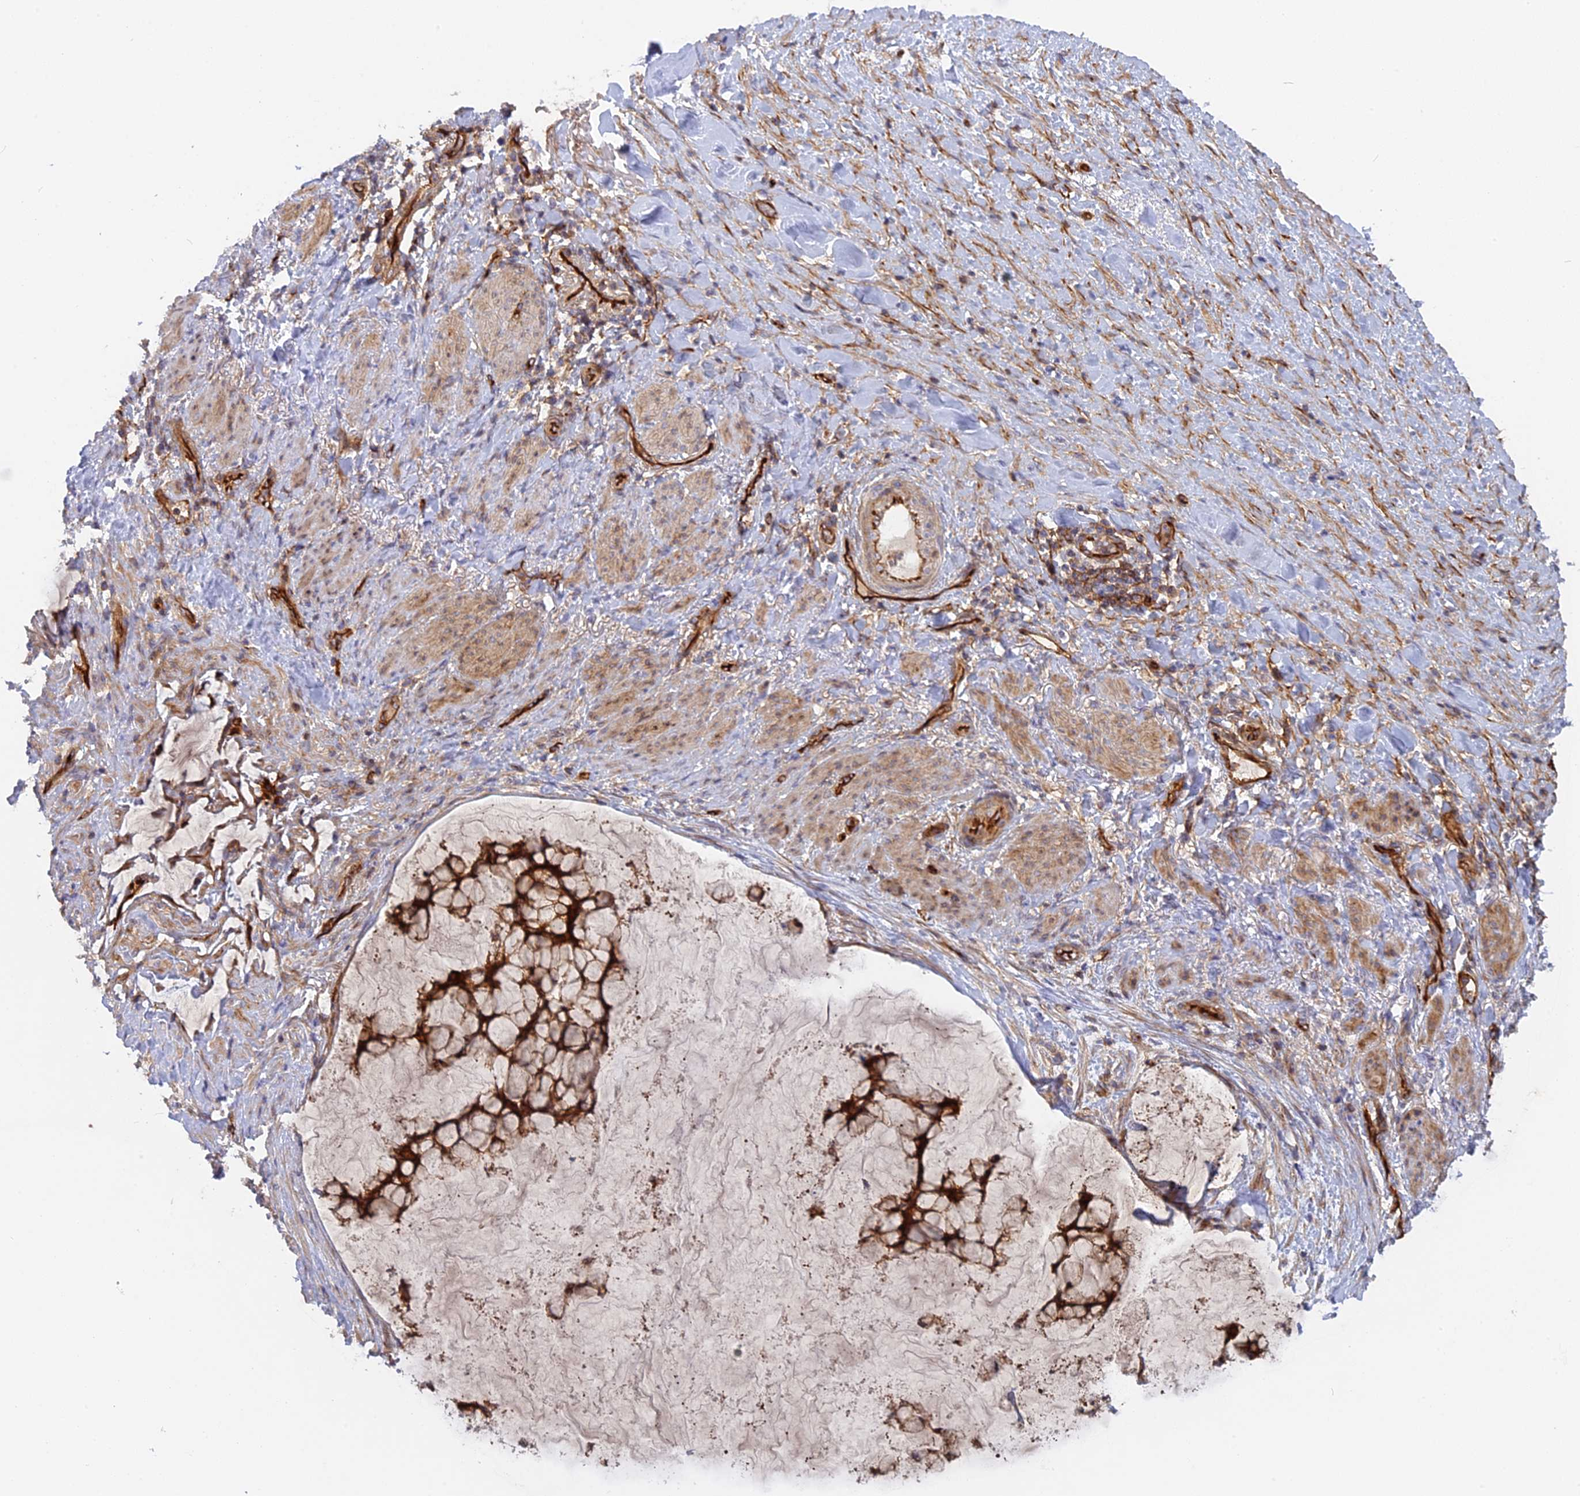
{"staining": {"intensity": "strong", "quantity": ">75%", "location": "cytoplasmic/membranous"}, "tissue": "ovarian cancer", "cell_type": "Tumor cells", "image_type": "cancer", "snomed": [{"axis": "morphology", "description": "Cystadenocarcinoma, mucinous, NOS"}, {"axis": "topography", "description": "Ovary"}], "caption": "Mucinous cystadenocarcinoma (ovarian) was stained to show a protein in brown. There is high levels of strong cytoplasmic/membranous expression in about >75% of tumor cells. The staining was performed using DAB (3,3'-diaminobenzidine), with brown indicating positive protein expression. Nuclei are stained blue with hematoxylin.", "gene": "CNBD2", "patient": {"sex": "female", "age": 73}}